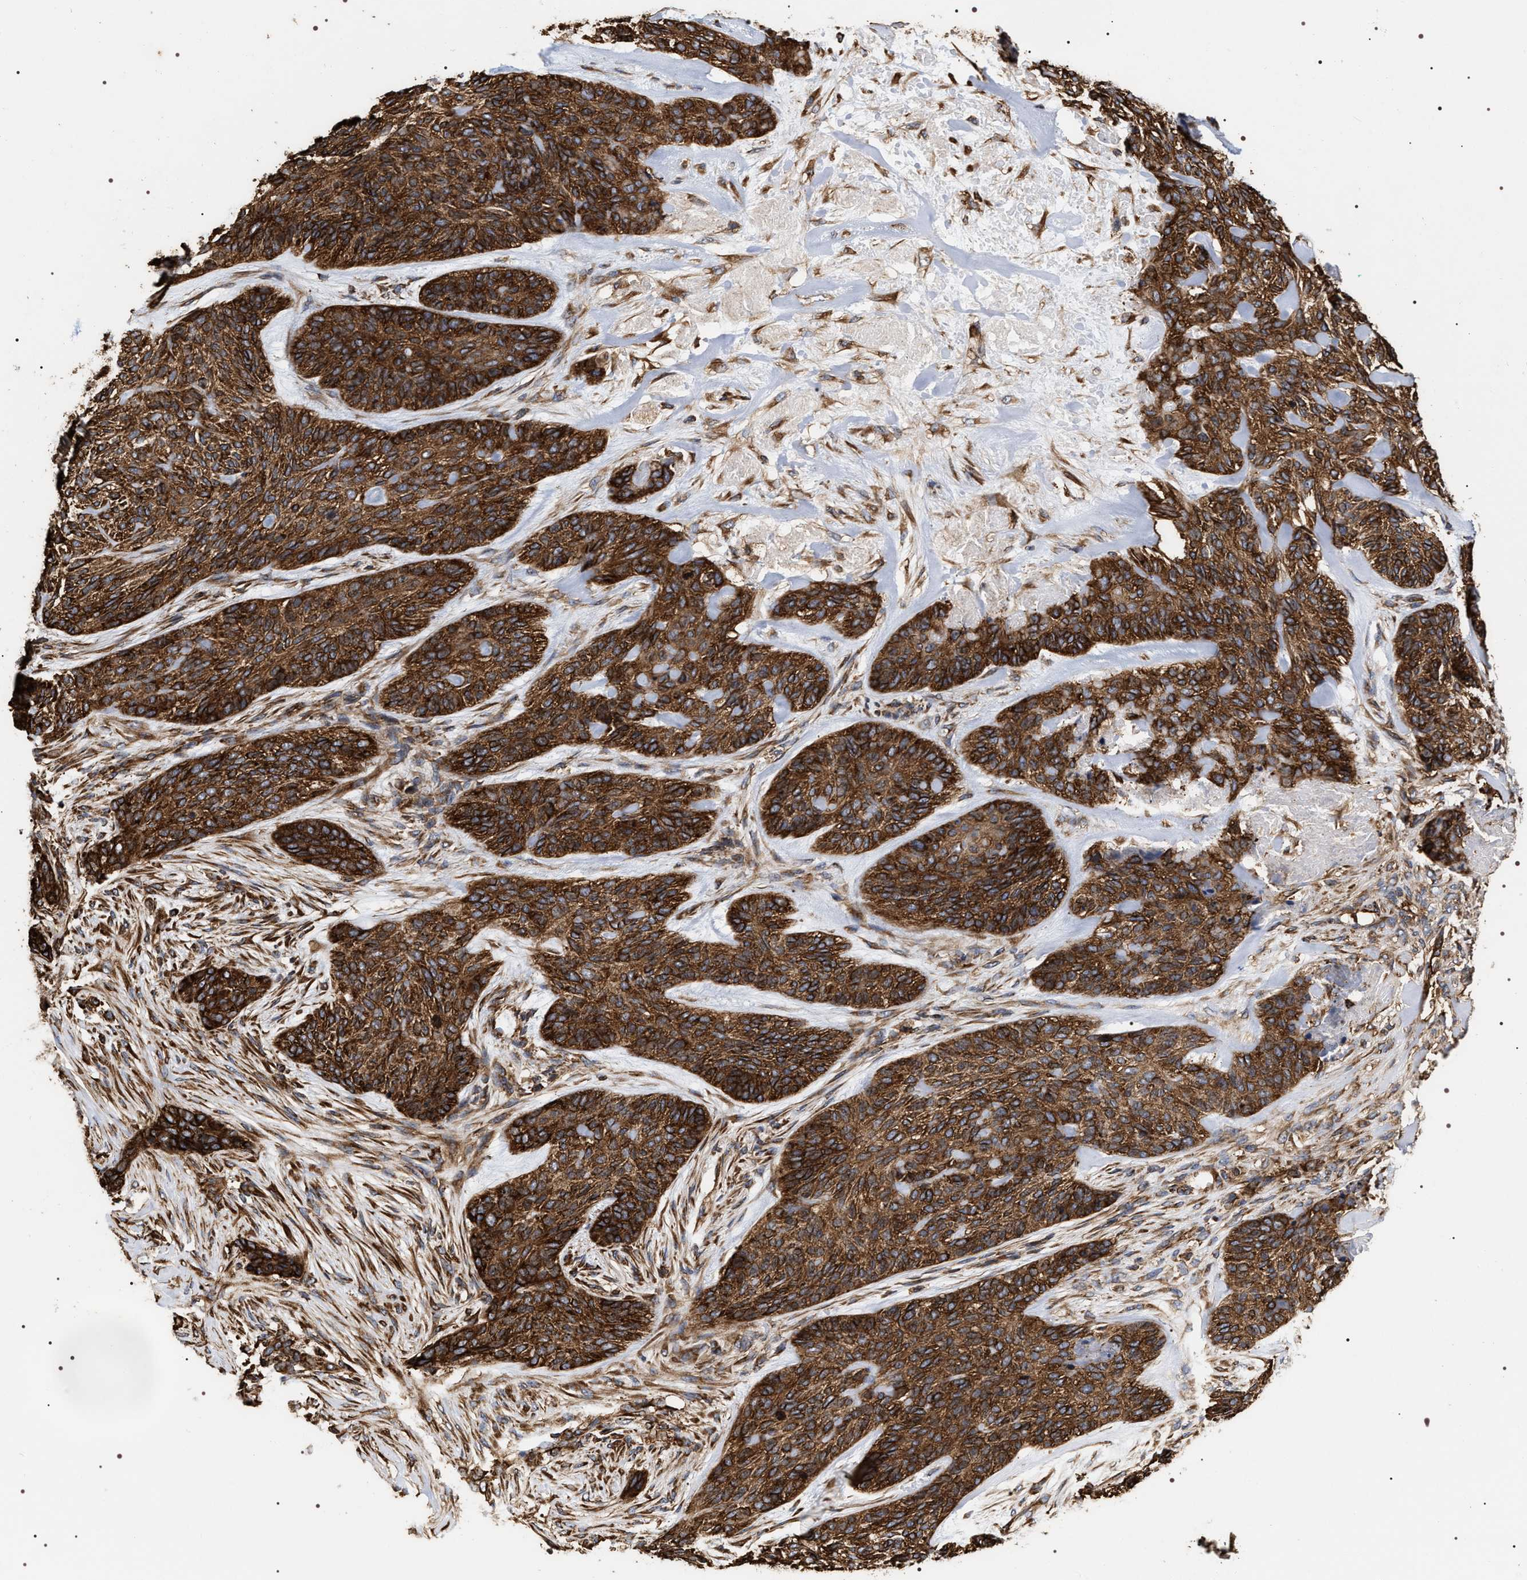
{"staining": {"intensity": "strong", "quantity": ">75%", "location": "cytoplasmic/membranous"}, "tissue": "skin cancer", "cell_type": "Tumor cells", "image_type": "cancer", "snomed": [{"axis": "morphology", "description": "Basal cell carcinoma"}, {"axis": "topography", "description": "Skin"}], "caption": "DAB (3,3'-diaminobenzidine) immunohistochemical staining of human skin cancer (basal cell carcinoma) reveals strong cytoplasmic/membranous protein positivity in approximately >75% of tumor cells. (brown staining indicates protein expression, while blue staining denotes nuclei).", "gene": "SERBP1", "patient": {"sex": "male", "age": 55}}